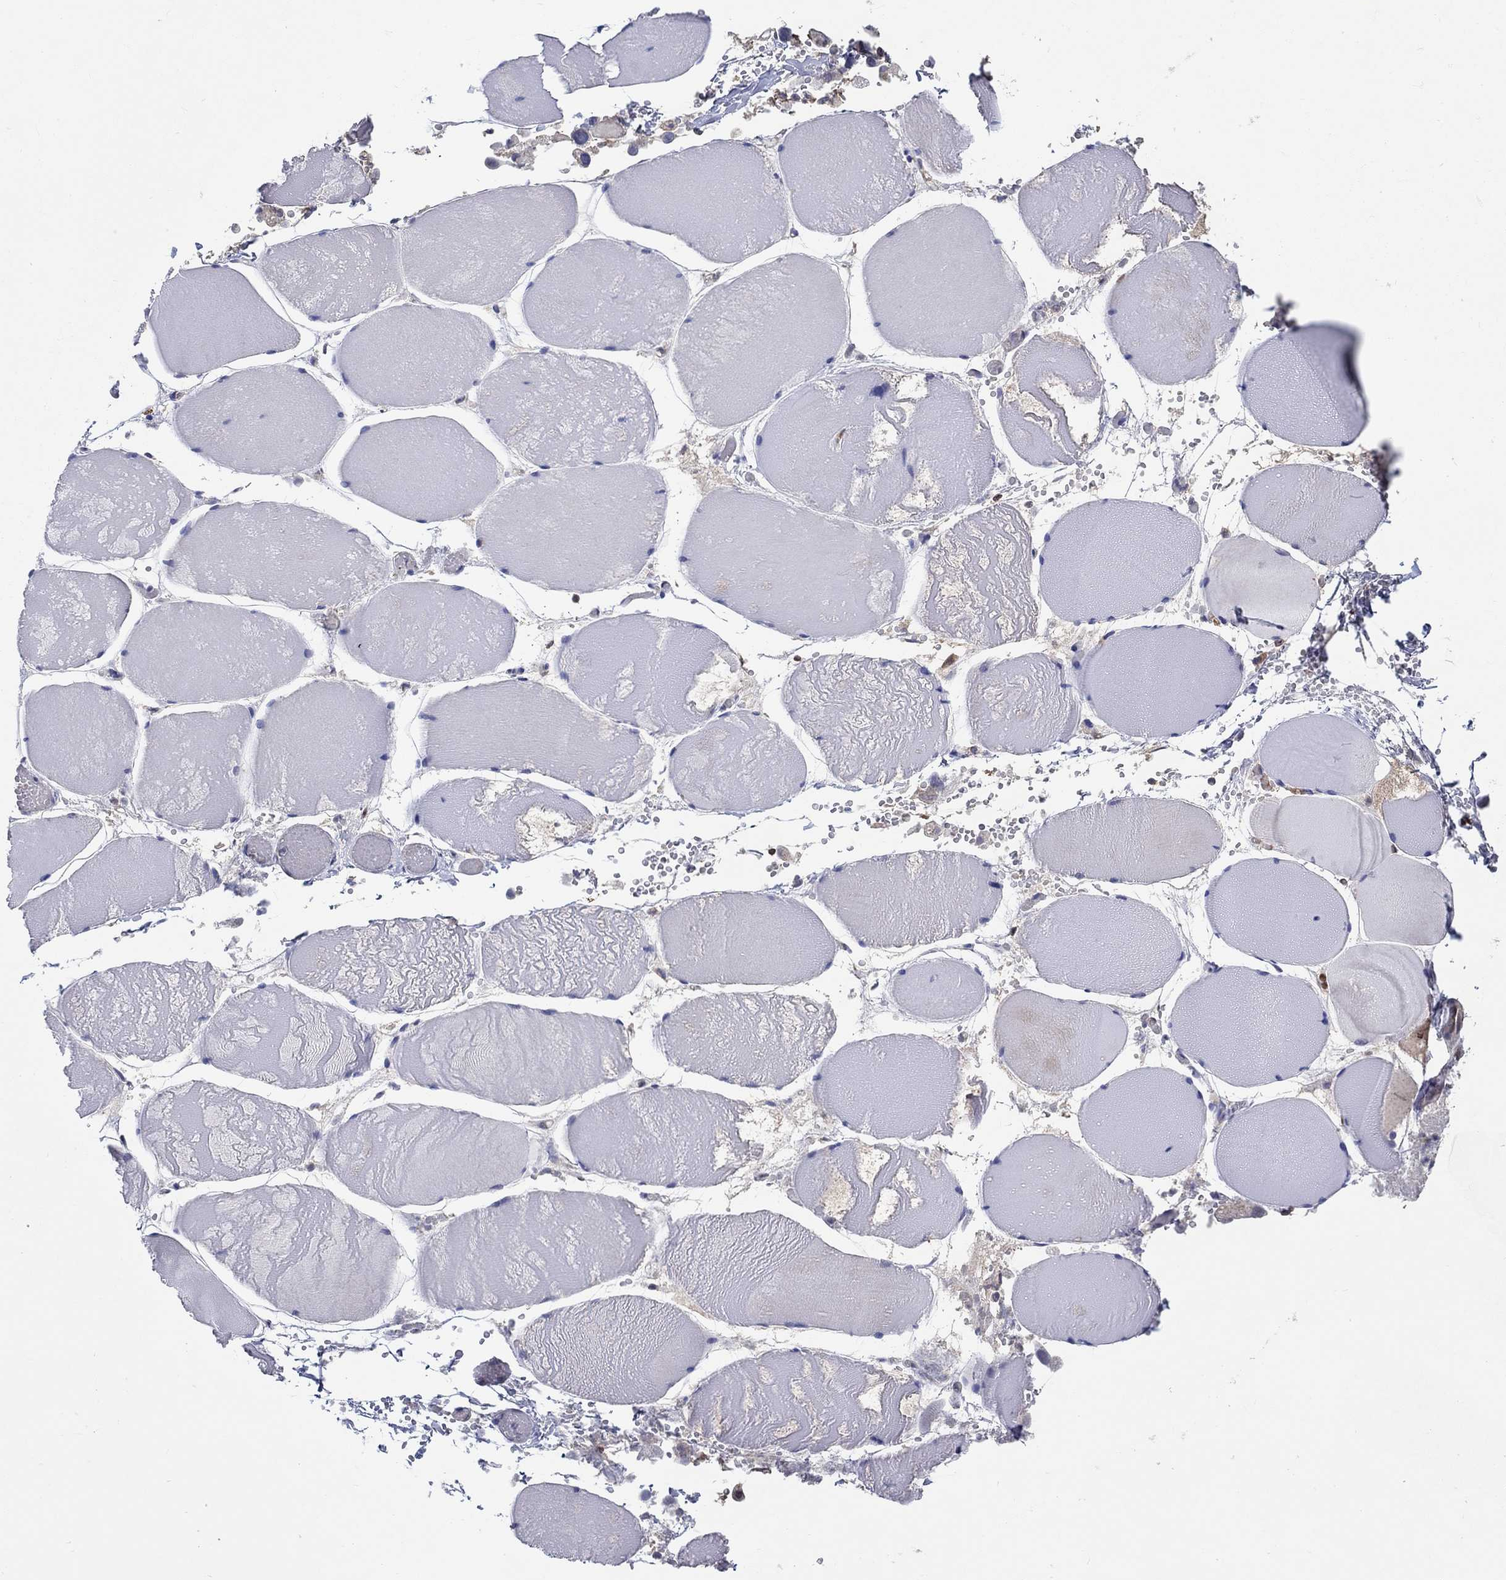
{"staining": {"intensity": "negative", "quantity": "none", "location": "none"}, "tissue": "skeletal muscle", "cell_type": "Myocytes", "image_type": "normal", "snomed": [{"axis": "morphology", "description": "Normal tissue, NOS"}, {"axis": "morphology", "description": "Malignant melanoma, Metastatic site"}, {"axis": "topography", "description": "Skeletal muscle"}], "caption": "High power microscopy image of an IHC photomicrograph of normal skeletal muscle, revealing no significant staining in myocytes.", "gene": "AGFG2", "patient": {"sex": "male", "age": 50}}